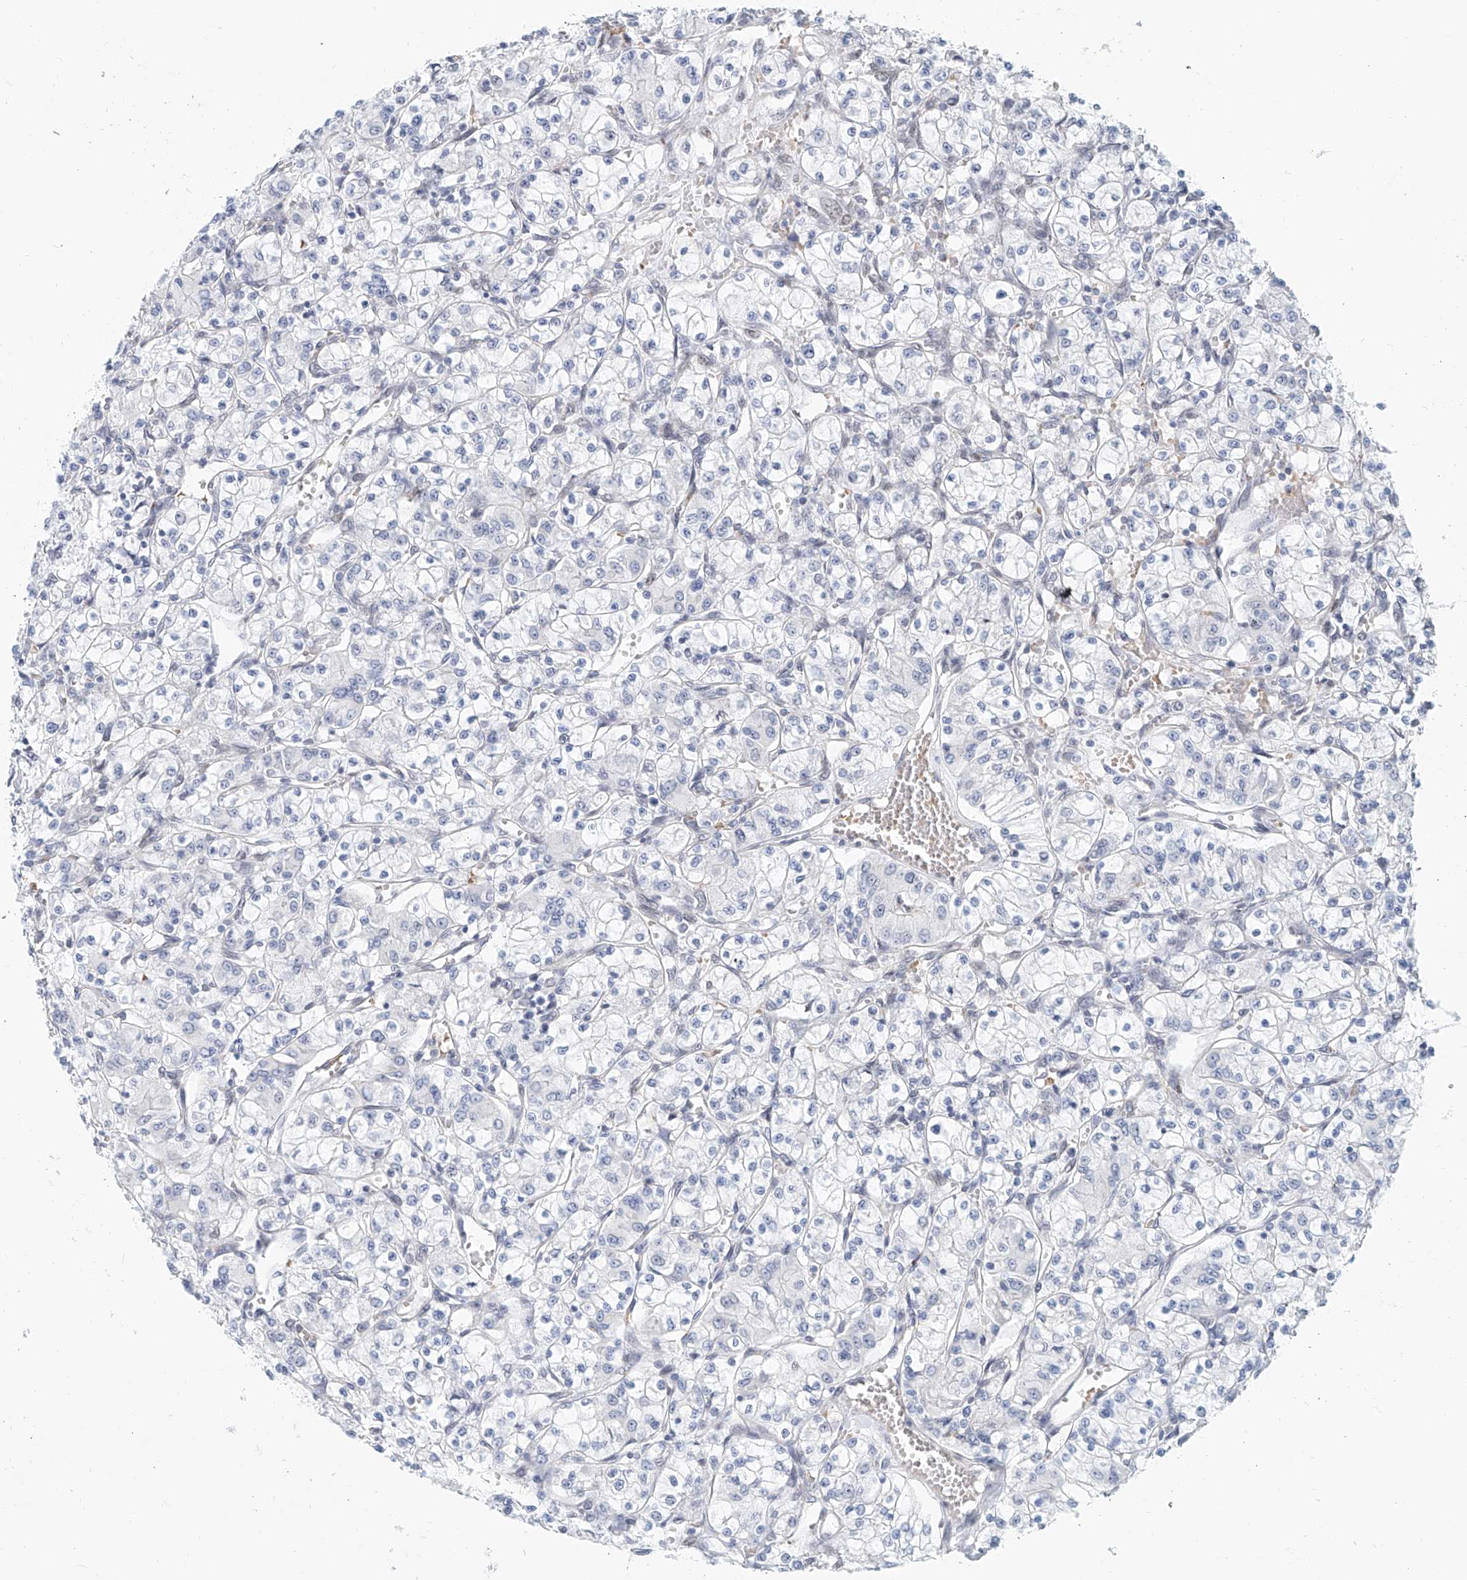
{"staining": {"intensity": "negative", "quantity": "none", "location": "none"}, "tissue": "renal cancer", "cell_type": "Tumor cells", "image_type": "cancer", "snomed": [{"axis": "morphology", "description": "Adenocarcinoma, NOS"}, {"axis": "topography", "description": "Kidney"}], "caption": "Tumor cells are negative for protein expression in human renal adenocarcinoma.", "gene": "SASH1", "patient": {"sex": "female", "age": 59}}